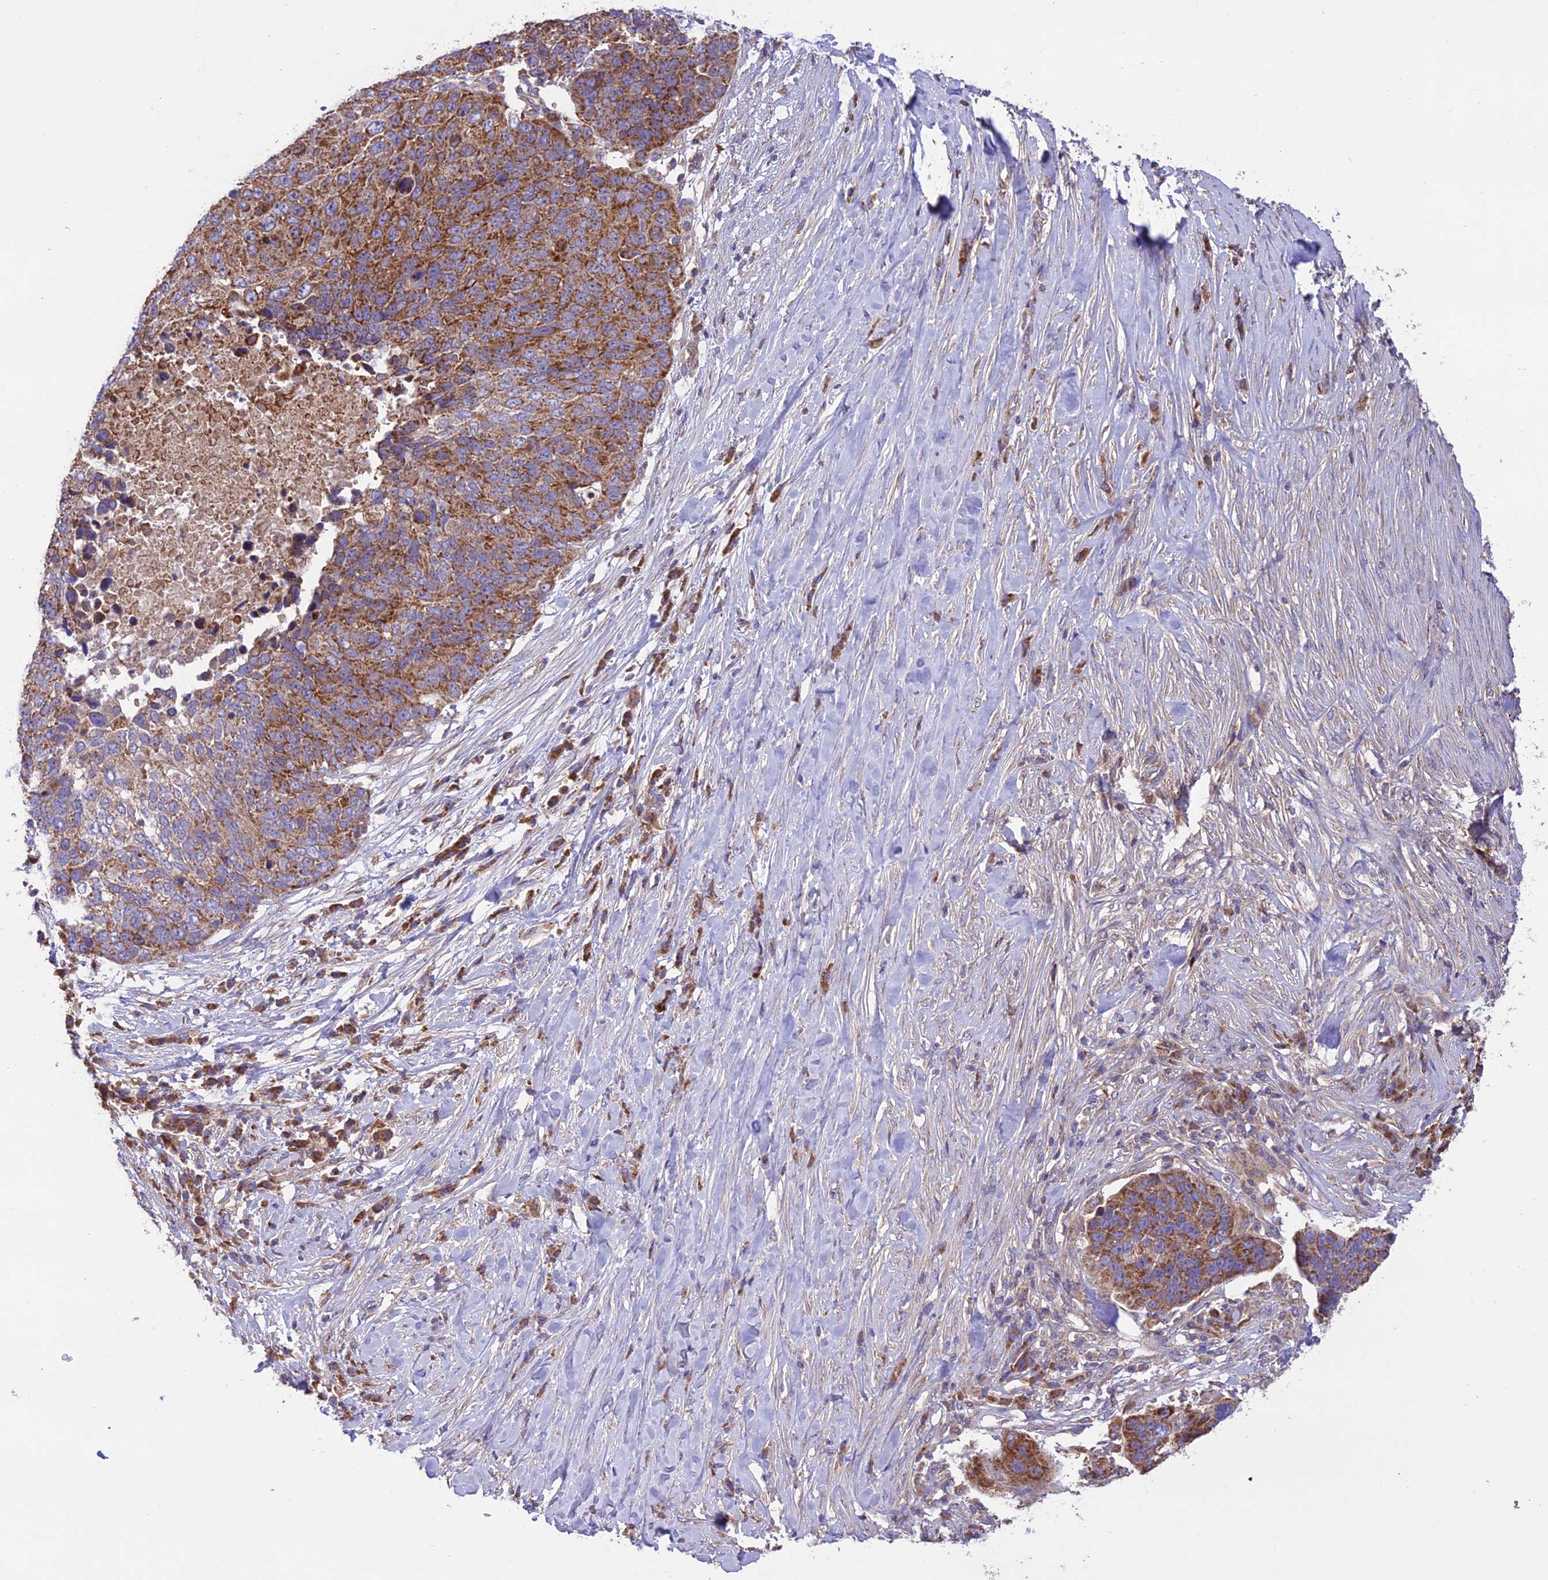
{"staining": {"intensity": "moderate", "quantity": ">75%", "location": "cytoplasmic/membranous"}, "tissue": "lung cancer", "cell_type": "Tumor cells", "image_type": "cancer", "snomed": [{"axis": "morphology", "description": "Normal tissue, NOS"}, {"axis": "morphology", "description": "Squamous cell carcinoma, NOS"}, {"axis": "topography", "description": "Lymph node"}, {"axis": "topography", "description": "Lung"}], "caption": "A brown stain labels moderate cytoplasmic/membranous expression of a protein in lung cancer tumor cells.", "gene": "NDUFAF1", "patient": {"sex": "male", "age": 66}}